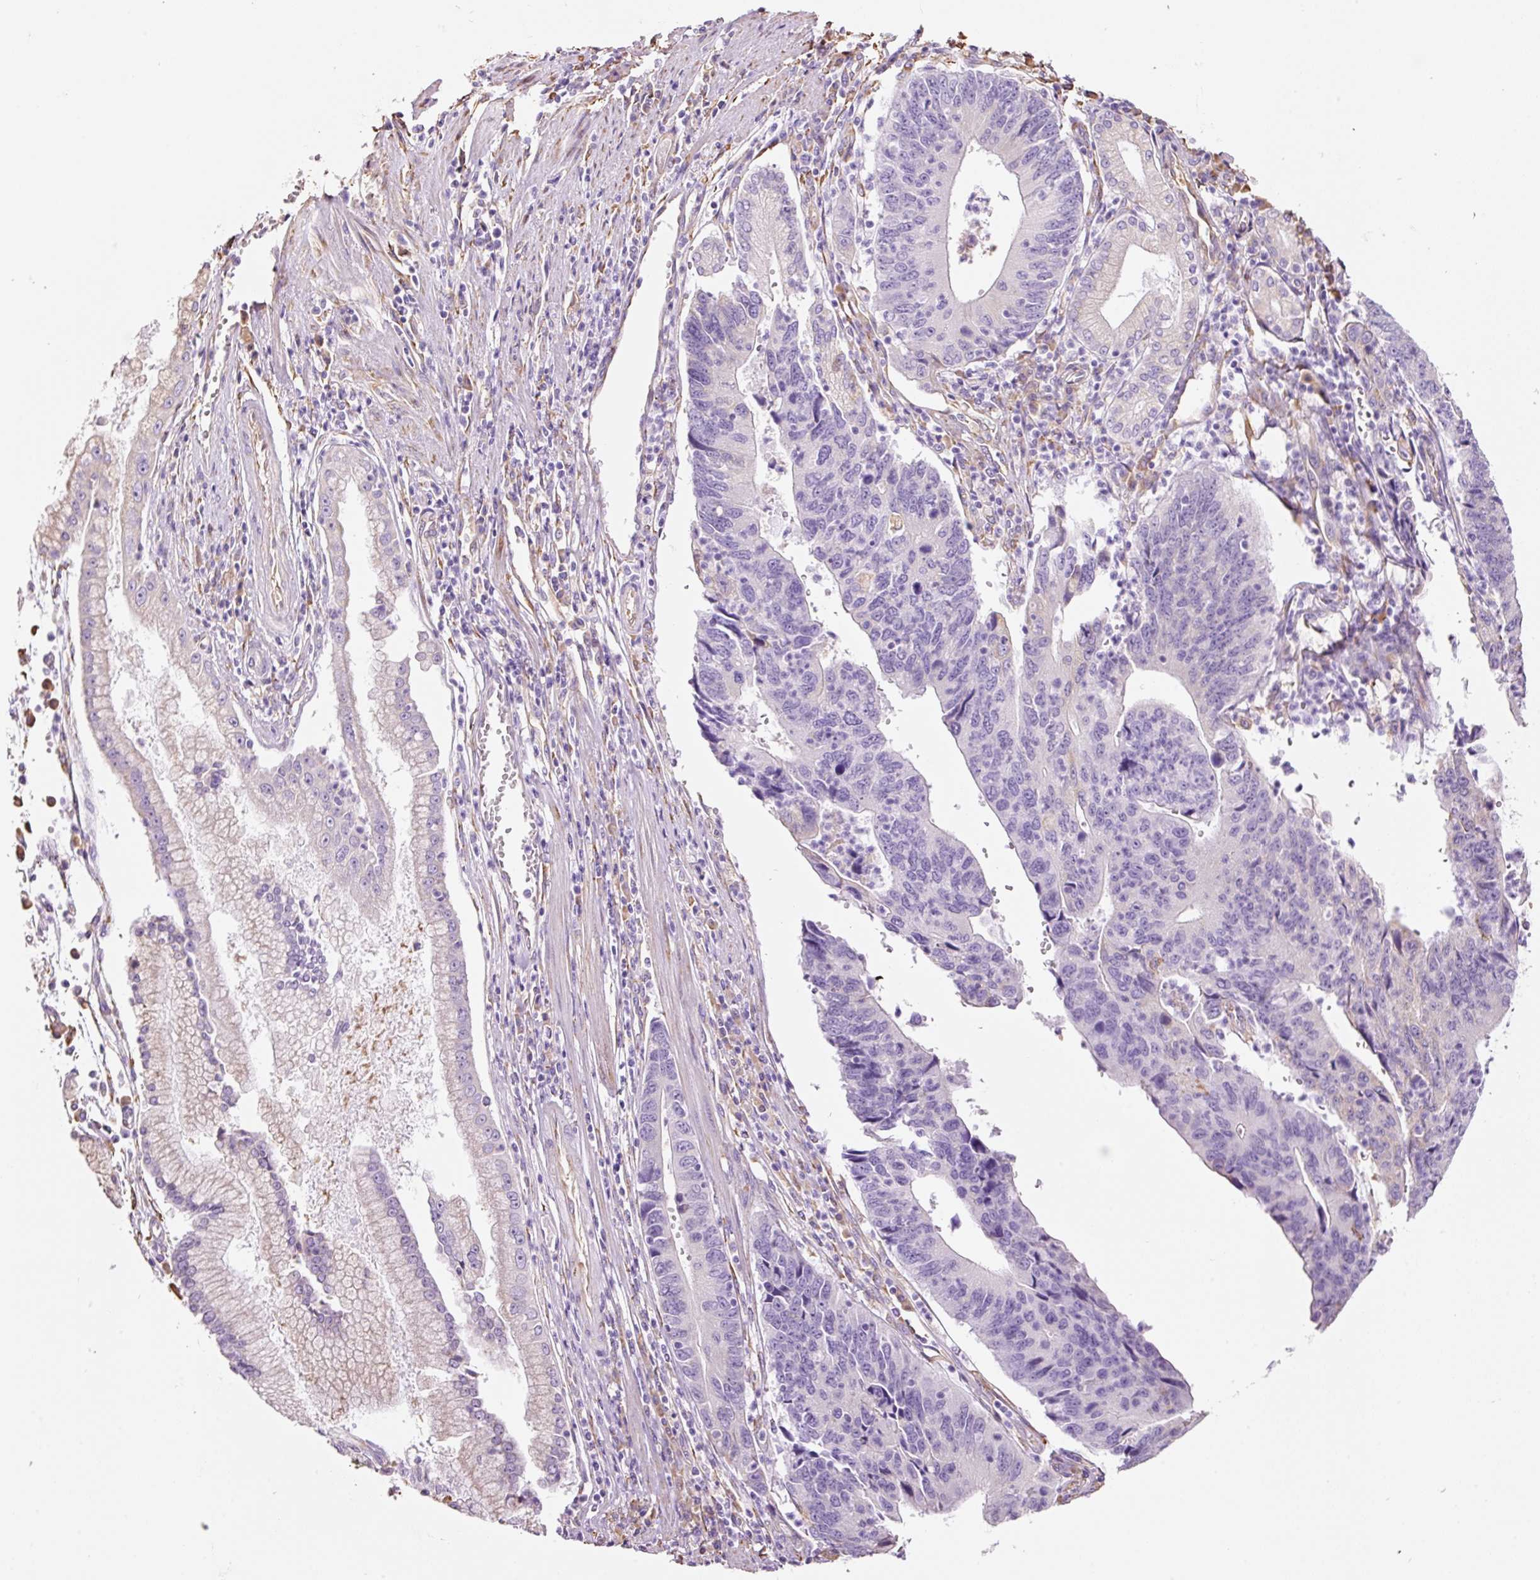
{"staining": {"intensity": "negative", "quantity": "none", "location": "none"}, "tissue": "stomach cancer", "cell_type": "Tumor cells", "image_type": "cancer", "snomed": [{"axis": "morphology", "description": "Adenocarcinoma, NOS"}, {"axis": "topography", "description": "Stomach"}], "caption": "Immunohistochemistry image of neoplastic tissue: human stomach adenocarcinoma stained with DAB demonstrates no significant protein staining in tumor cells.", "gene": "GCG", "patient": {"sex": "male", "age": 59}}